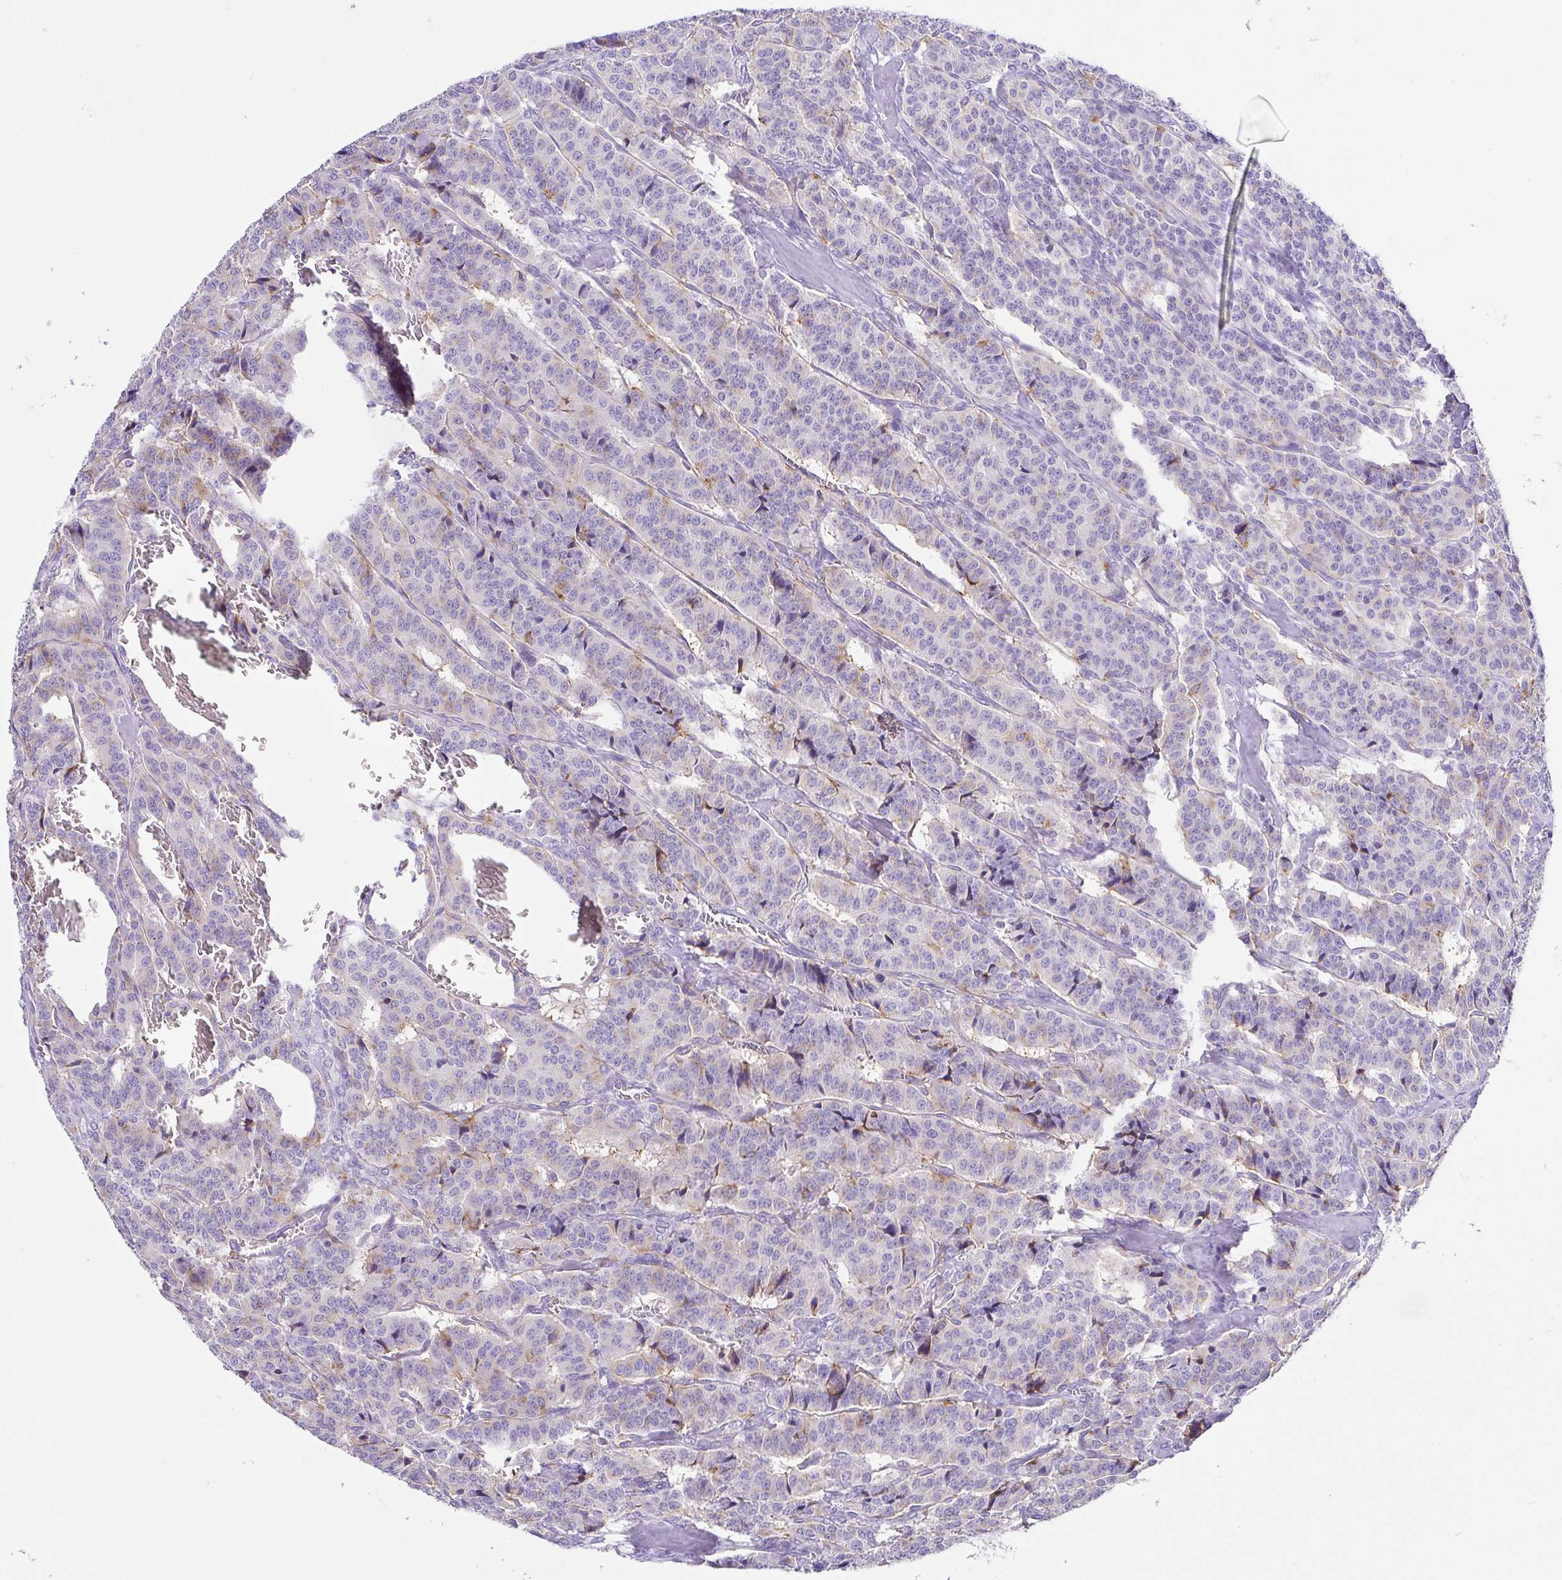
{"staining": {"intensity": "weak", "quantity": "<25%", "location": "cytoplasmic/membranous"}, "tissue": "carcinoid", "cell_type": "Tumor cells", "image_type": "cancer", "snomed": [{"axis": "morphology", "description": "Normal tissue, NOS"}, {"axis": "morphology", "description": "Carcinoid, malignant, NOS"}, {"axis": "topography", "description": "Lung"}], "caption": "IHC photomicrograph of neoplastic tissue: malignant carcinoid stained with DAB shows no significant protein staining in tumor cells.", "gene": "A1BG", "patient": {"sex": "female", "age": 46}}